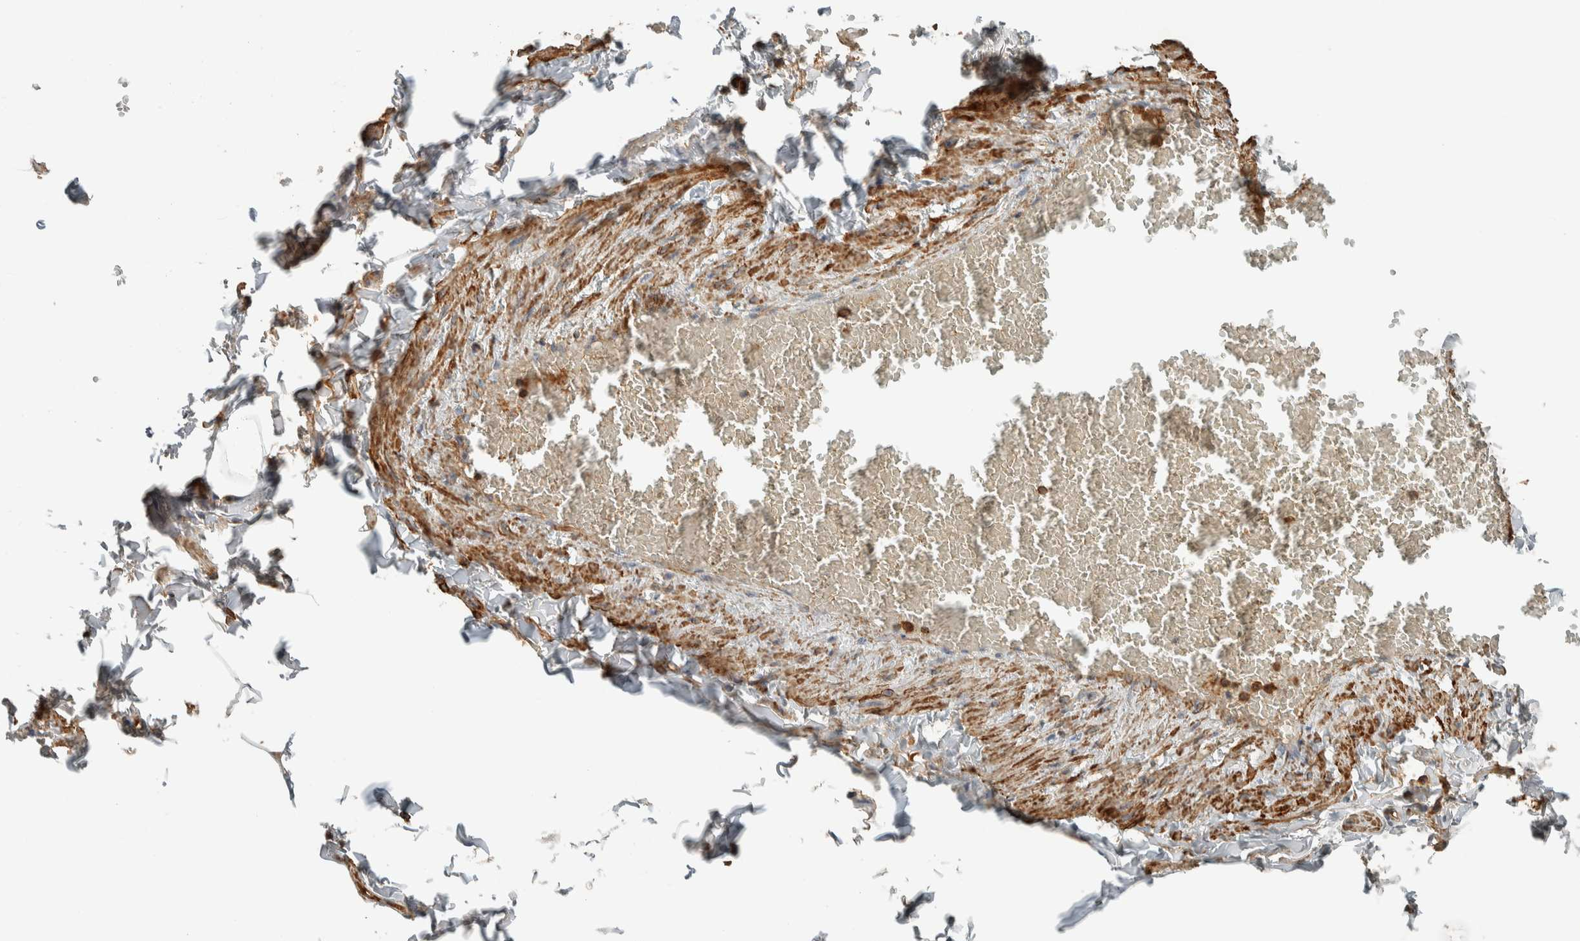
{"staining": {"intensity": "moderate", "quantity": "25%-75%", "location": "cytoplasmic/membranous"}, "tissue": "adipose tissue", "cell_type": "Adipocytes", "image_type": "normal", "snomed": [{"axis": "morphology", "description": "Normal tissue, NOS"}, {"axis": "topography", "description": "Vascular tissue"}], "caption": "This image displays IHC staining of unremarkable human adipose tissue, with medium moderate cytoplasmic/membranous positivity in approximately 25%-75% of adipocytes.", "gene": "CTBP2", "patient": {"sex": "male", "age": 41}}